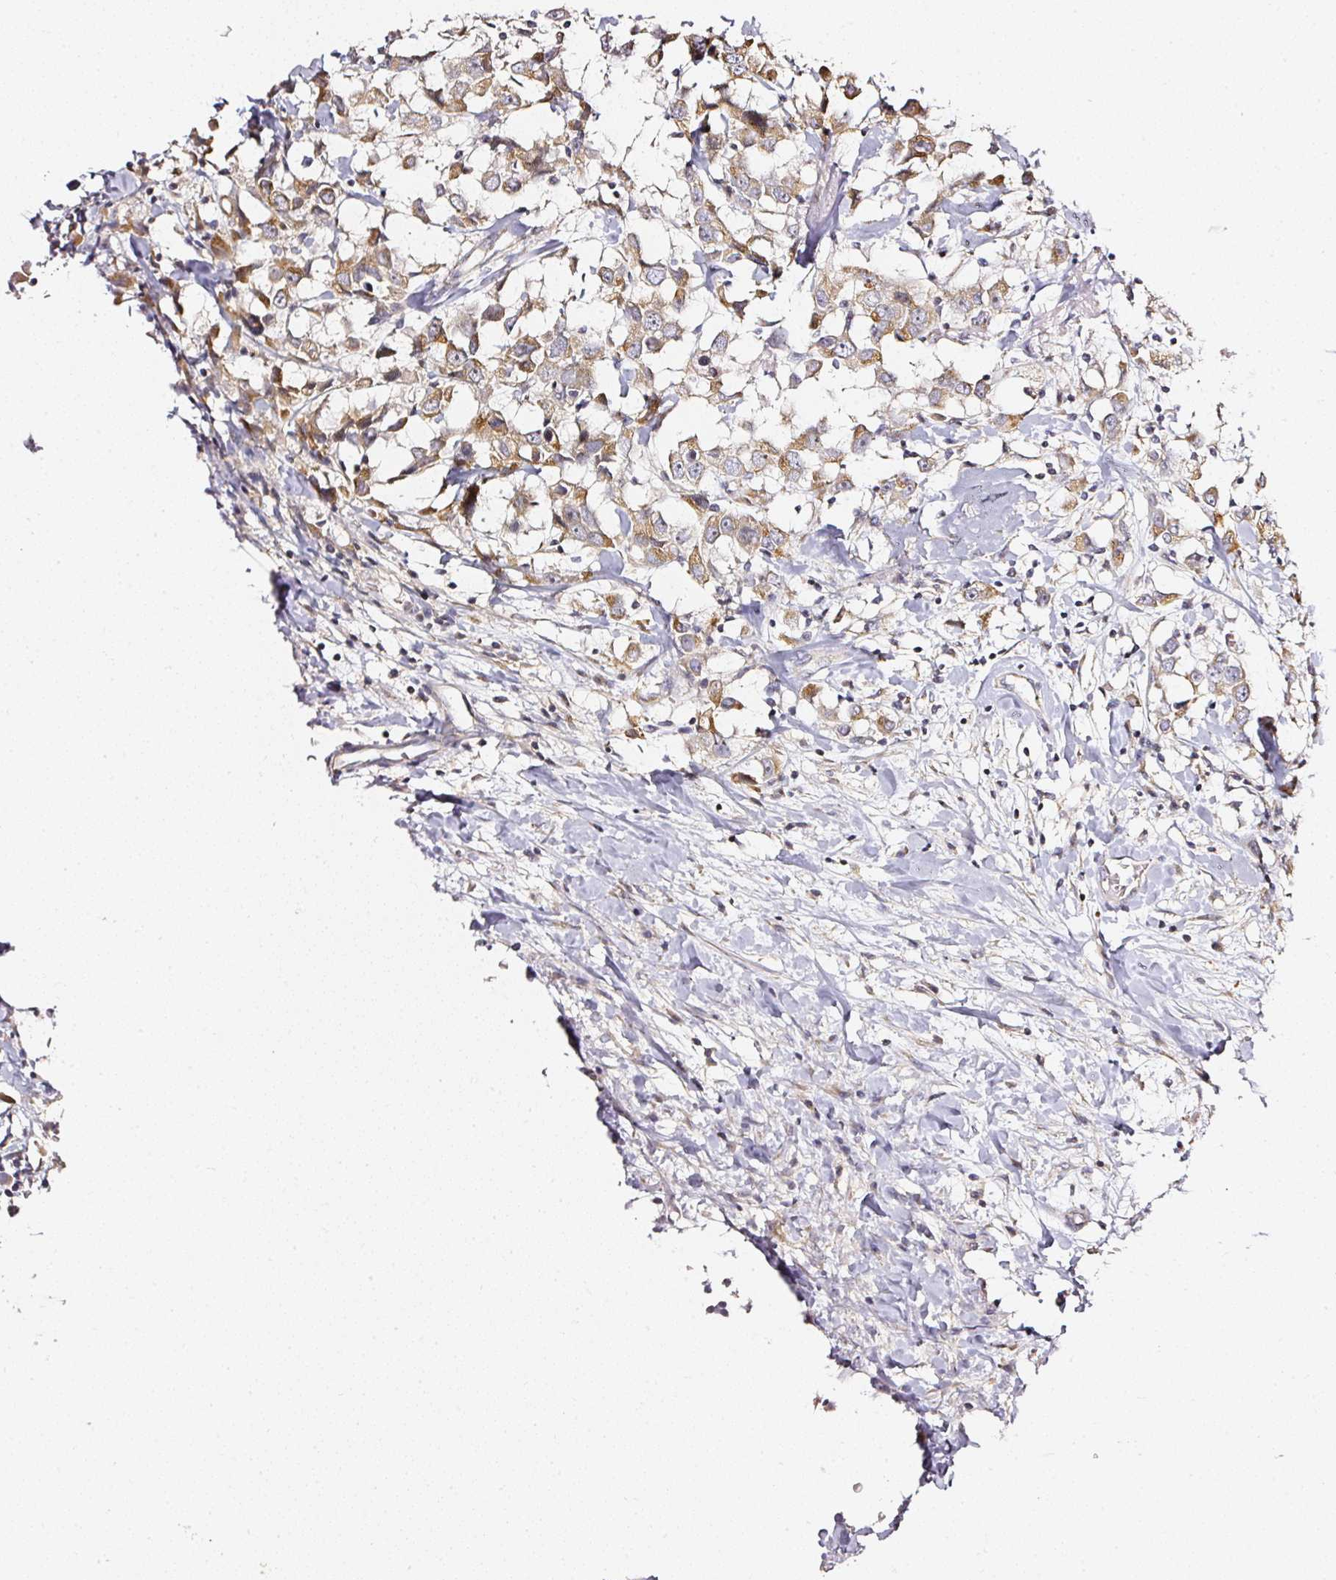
{"staining": {"intensity": "moderate", "quantity": ">75%", "location": "cytoplasmic/membranous"}, "tissue": "breast cancer", "cell_type": "Tumor cells", "image_type": "cancer", "snomed": [{"axis": "morphology", "description": "Duct carcinoma"}, {"axis": "topography", "description": "Breast"}], "caption": "Breast cancer (infiltrating ductal carcinoma) stained for a protein displays moderate cytoplasmic/membranous positivity in tumor cells.", "gene": "NTRK1", "patient": {"sex": "female", "age": 61}}